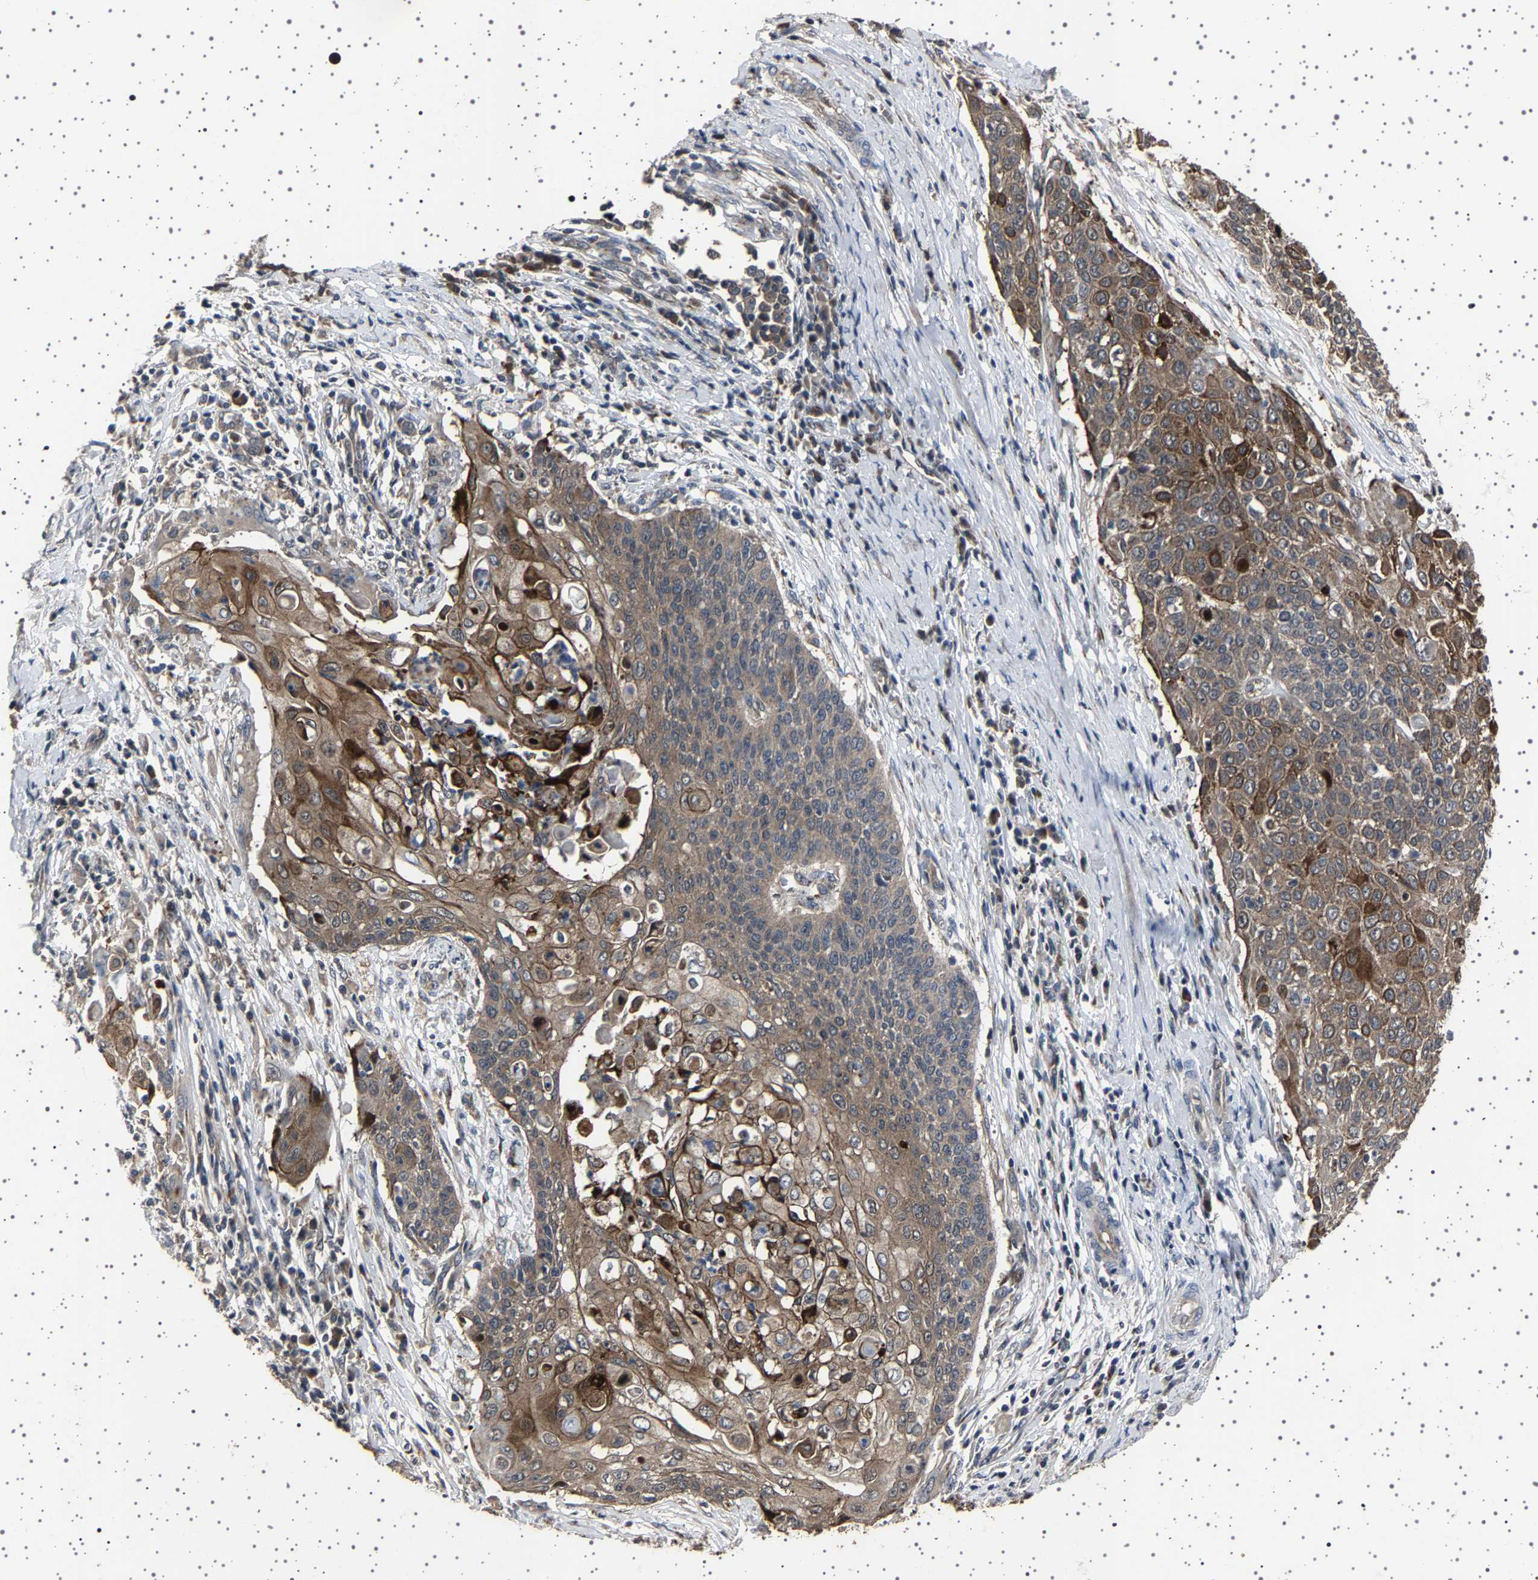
{"staining": {"intensity": "moderate", "quantity": "25%-75%", "location": "cytoplasmic/membranous"}, "tissue": "cervical cancer", "cell_type": "Tumor cells", "image_type": "cancer", "snomed": [{"axis": "morphology", "description": "Squamous cell carcinoma, NOS"}, {"axis": "topography", "description": "Cervix"}], "caption": "Cervical cancer tissue exhibits moderate cytoplasmic/membranous staining in approximately 25%-75% of tumor cells, visualized by immunohistochemistry.", "gene": "NCKAP1", "patient": {"sex": "female", "age": 39}}